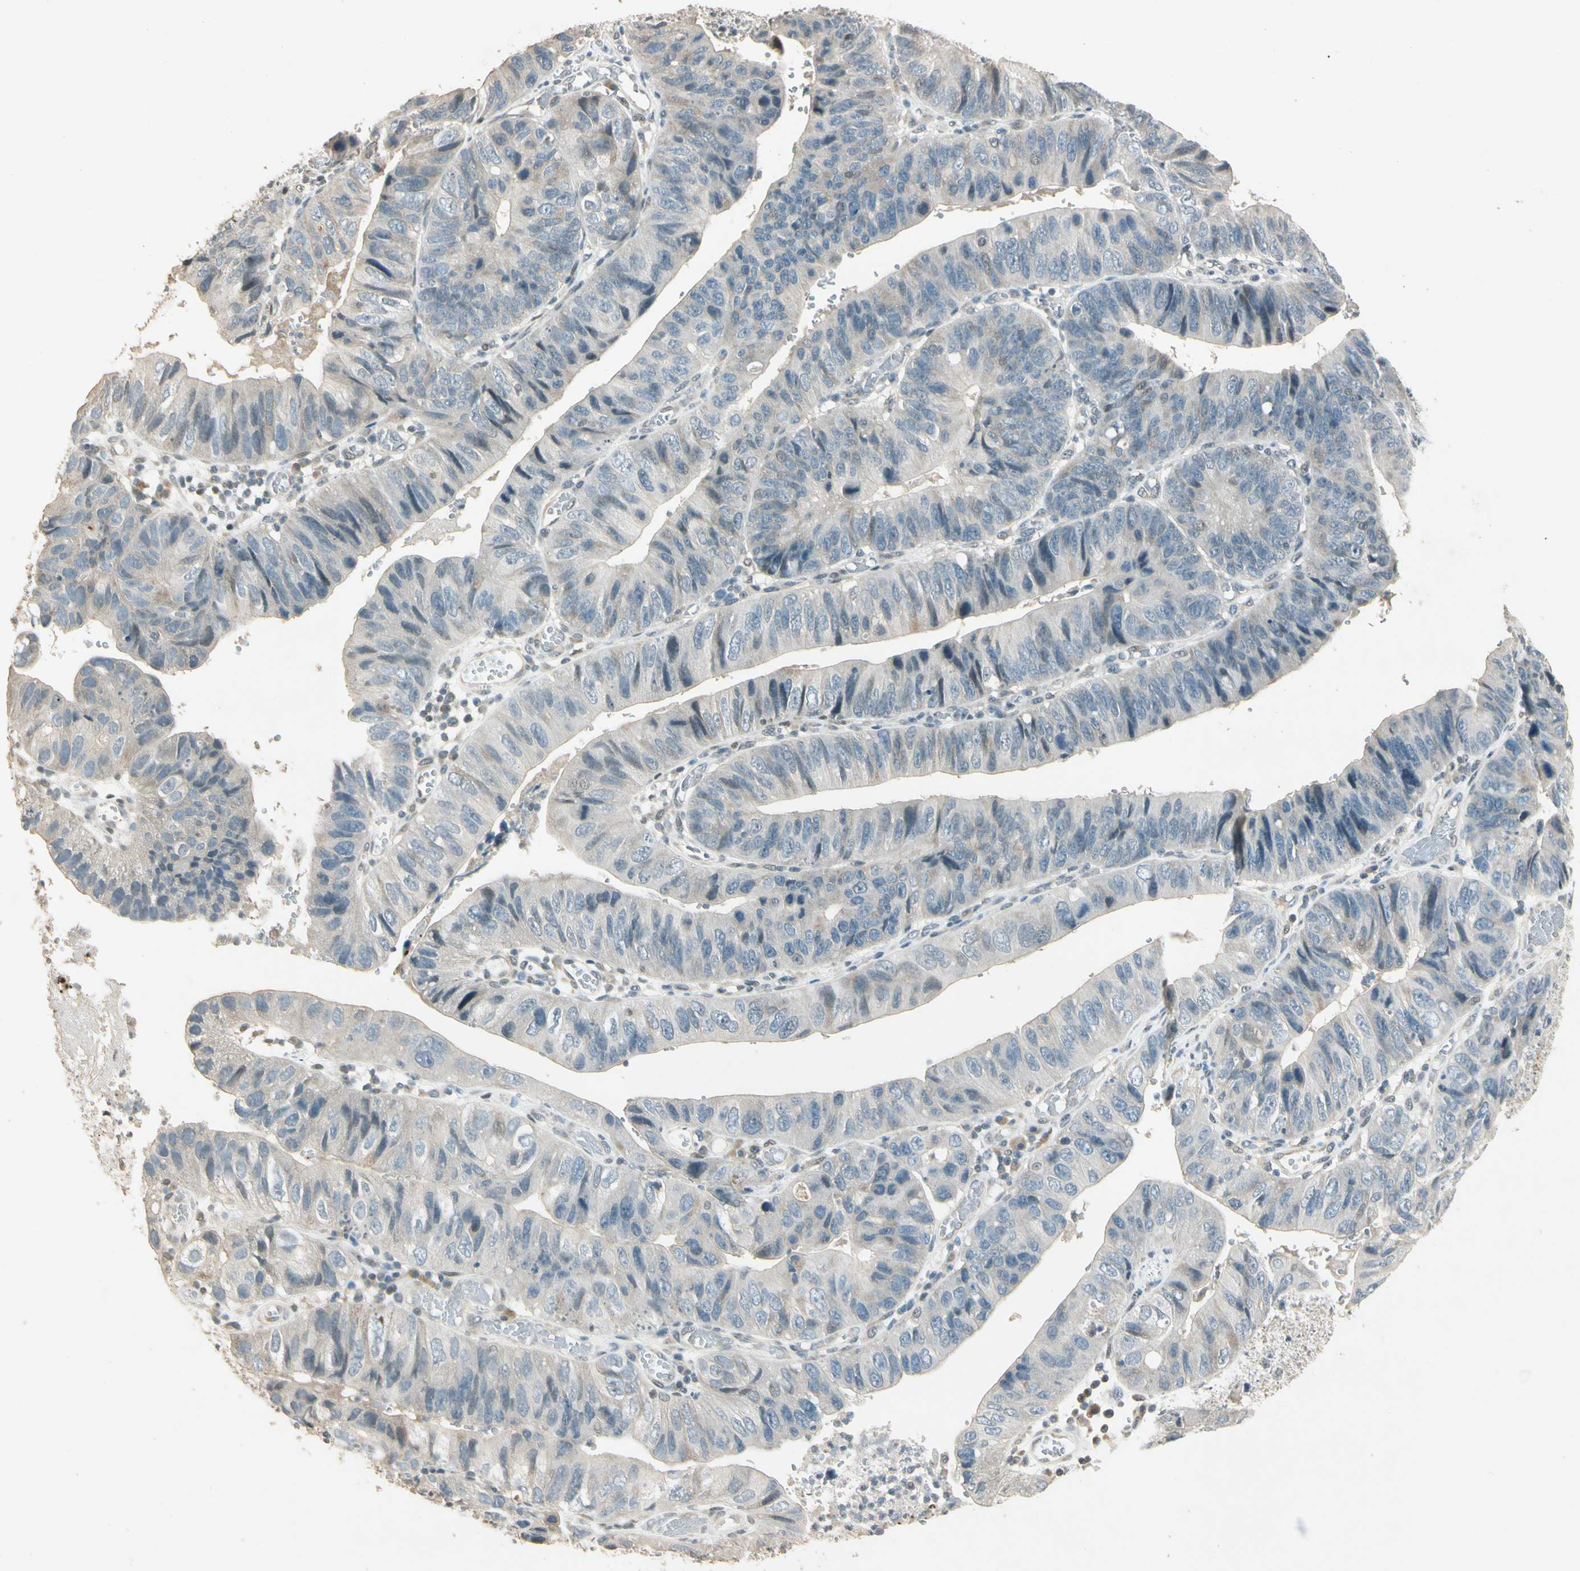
{"staining": {"intensity": "weak", "quantity": "<25%", "location": "cytoplasmic/membranous"}, "tissue": "stomach cancer", "cell_type": "Tumor cells", "image_type": "cancer", "snomed": [{"axis": "morphology", "description": "Adenocarcinoma, NOS"}, {"axis": "topography", "description": "Stomach"}], "caption": "Immunohistochemistry (IHC) image of human adenocarcinoma (stomach) stained for a protein (brown), which reveals no staining in tumor cells.", "gene": "ZBTB4", "patient": {"sex": "male", "age": 59}}